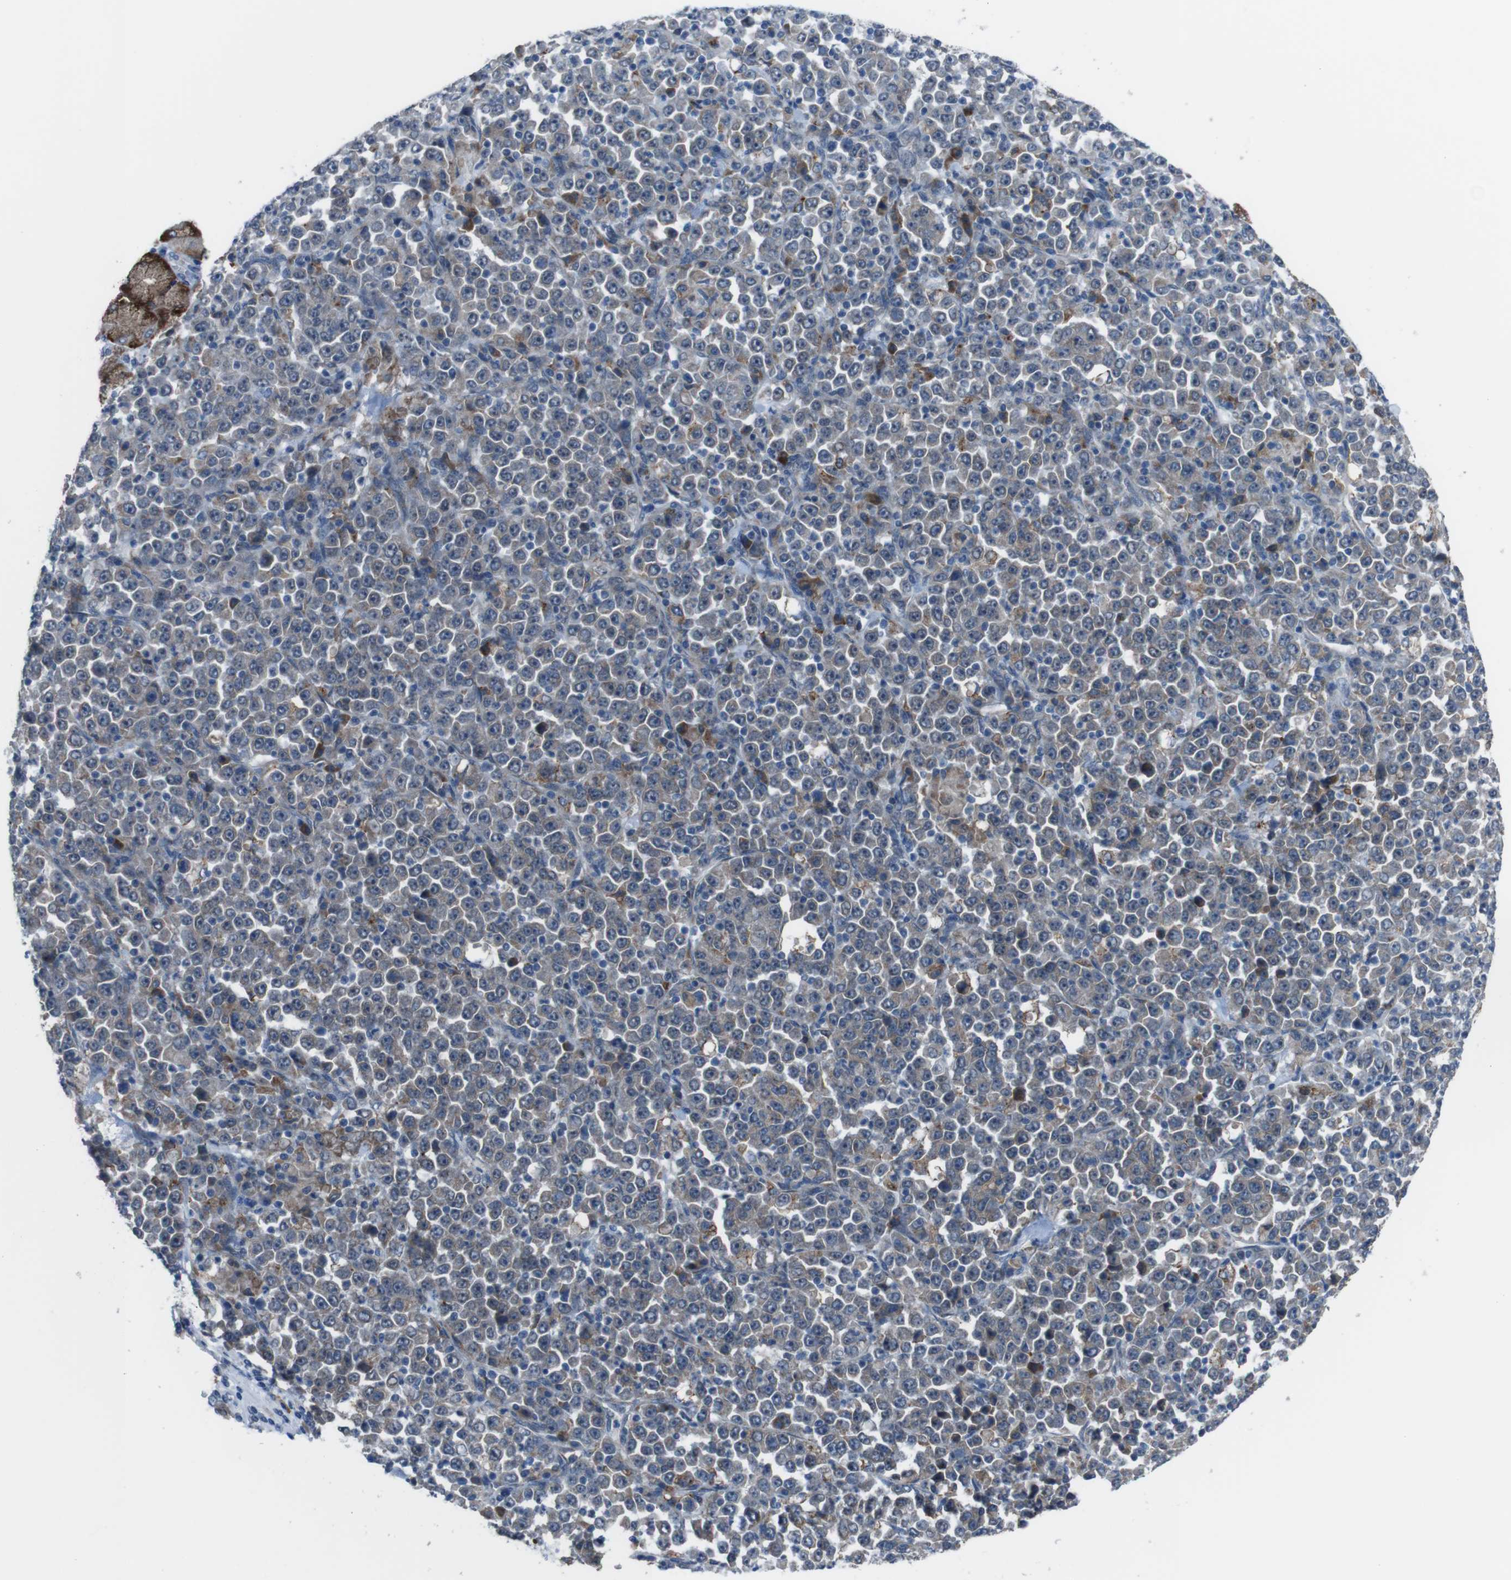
{"staining": {"intensity": "weak", "quantity": "25%-75%", "location": "cytoplasmic/membranous"}, "tissue": "stomach cancer", "cell_type": "Tumor cells", "image_type": "cancer", "snomed": [{"axis": "morphology", "description": "Normal tissue, NOS"}, {"axis": "morphology", "description": "Adenocarcinoma, NOS"}, {"axis": "topography", "description": "Stomach, upper"}, {"axis": "topography", "description": "Stomach"}], "caption": "Immunohistochemical staining of adenocarcinoma (stomach) demonstrates low levels of weak cytoplasmic/membranous staining in approximately 25%-75% of tumor cells.", "gene": "CDH22", "patient": {"sex": "male", "age": 59}}